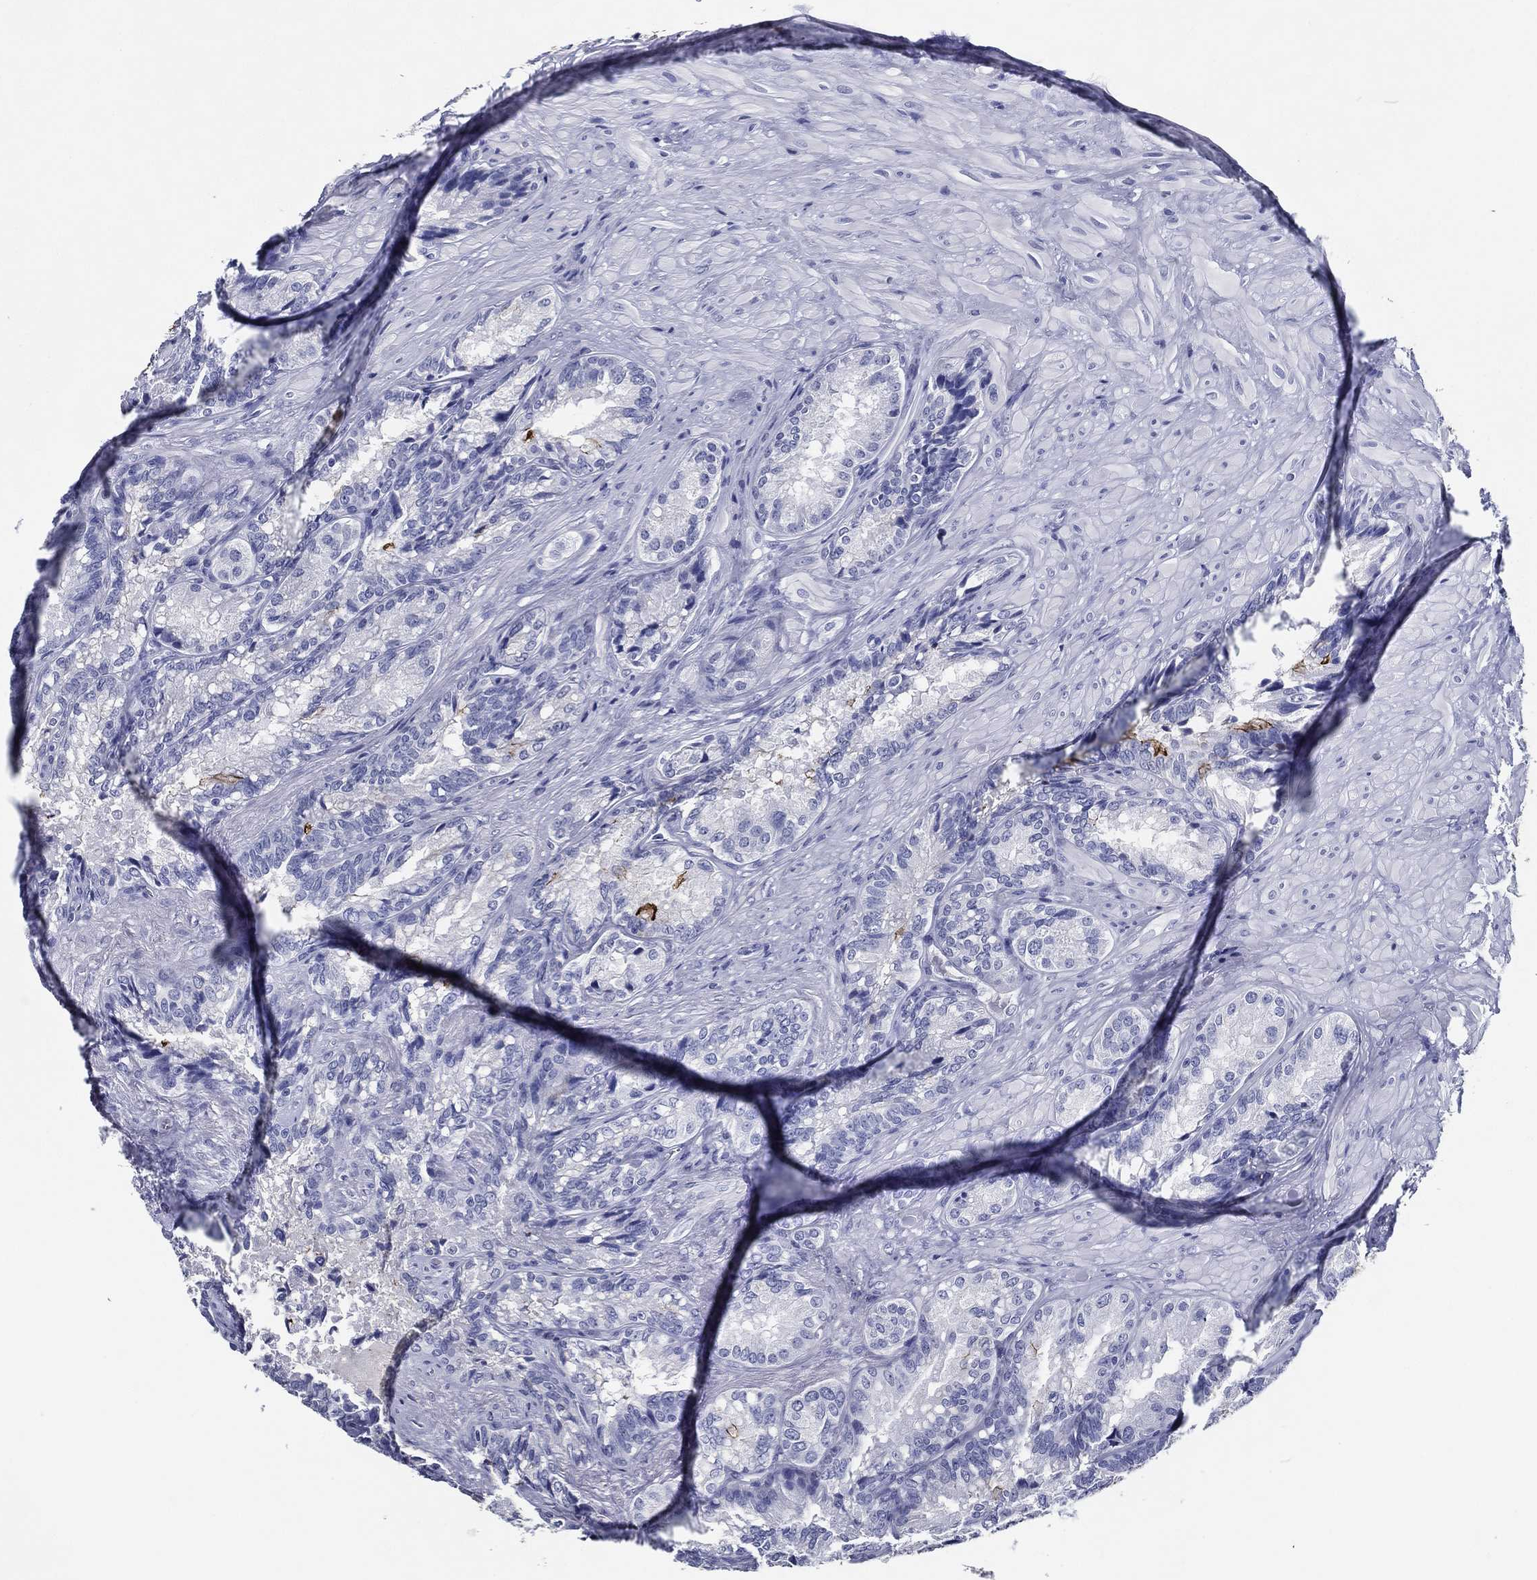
{"staining": {"intensity": "strong", "quantity": "<25%", "location": "cytoplasmic/membranous"}, "tissue": "seminal vesicle", "cell_type": "Glandular cells", "image_type": "normal", "snomed": [{"axis": "morphology", "description": "Normal tissue, NOS"}, {"axis": "topography", "description": "Seminal veicle"}], "caption": "Immunohistochemistry (IHC) of normal seminal vesicle reveals medium levels of strong cytoplasmic/membranous staining in about <25% of glandular cells.", "gene": "ACE2", "patient": {"sex": "male", "age": 68}}